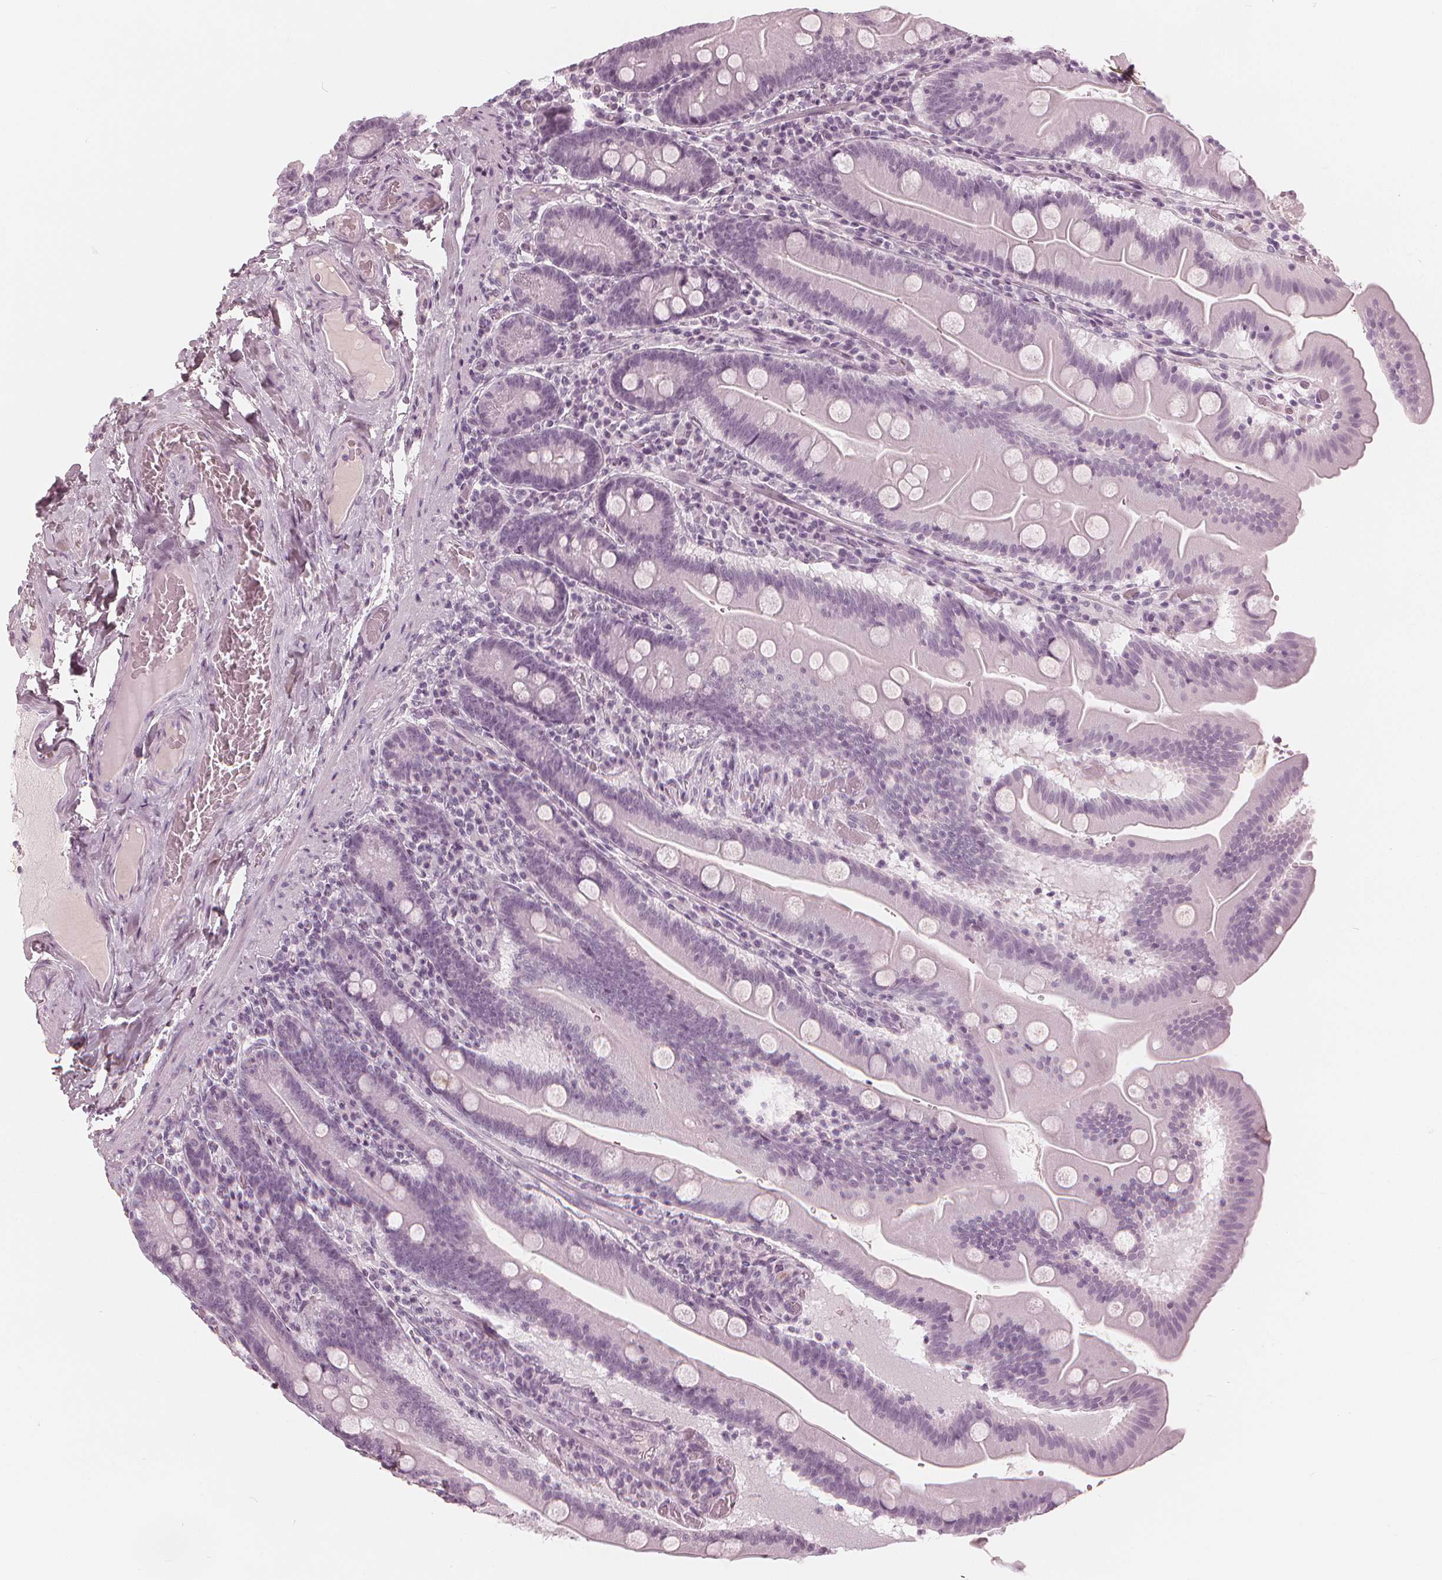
{"staining": {"intensity": "negative", "quantity": "none", "location": "none"}, "tissue": "small intestine", "cell_type": "Glandular cells", "image_type": "normal", "snomed": [{"axis": "morphology", "description": "Normal tissue, NOS"}, {"axis": "topography", "description": "Small intestine"}], "caption": "This image is of normal small intestine stained with IHC to label a protein in brown with the nuclei are counter-stained blue. There is no positivity in glandular cells.", "gene": "PAEP", "patient": {"sex": "male", "age": 37}}